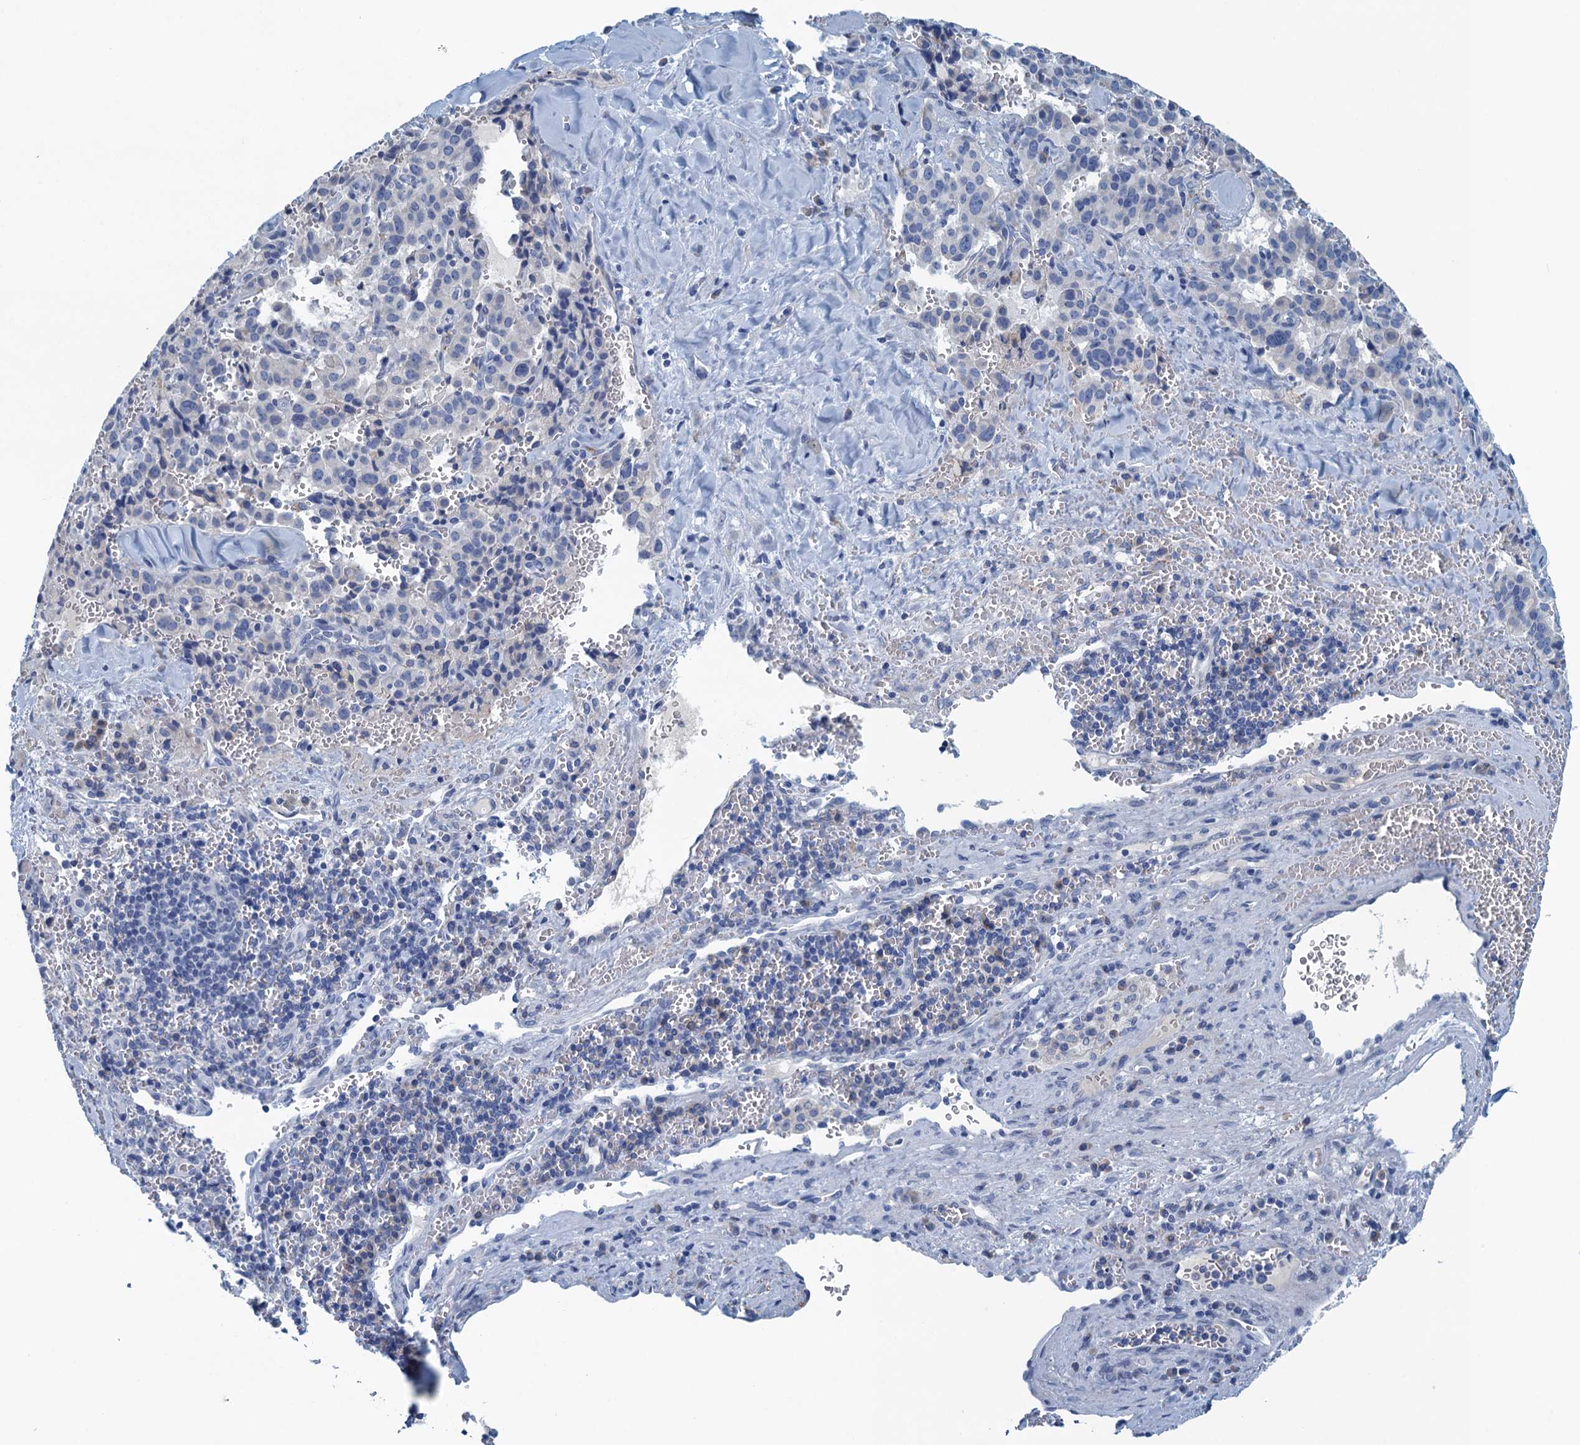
{"staining": {"intensity": "negative", "quantity": "none", "location": "none"}, "tissue": "pancreatic cancer", "cell_type": "Tumor cells", "image_type": "cancer", "snomed": [{"axis": "morphology", "description": "Adenocarcinoma, NOS"}, {"axis": "topography", "description": "Pancreas"}], "caption": "Immunohistochemical staining of adenocarcinoma (pancreatic) demonstrates no significant positivity in tumor cells.", "gene": "C10orf88", "patient": {"sex": "male", "age": 65}}